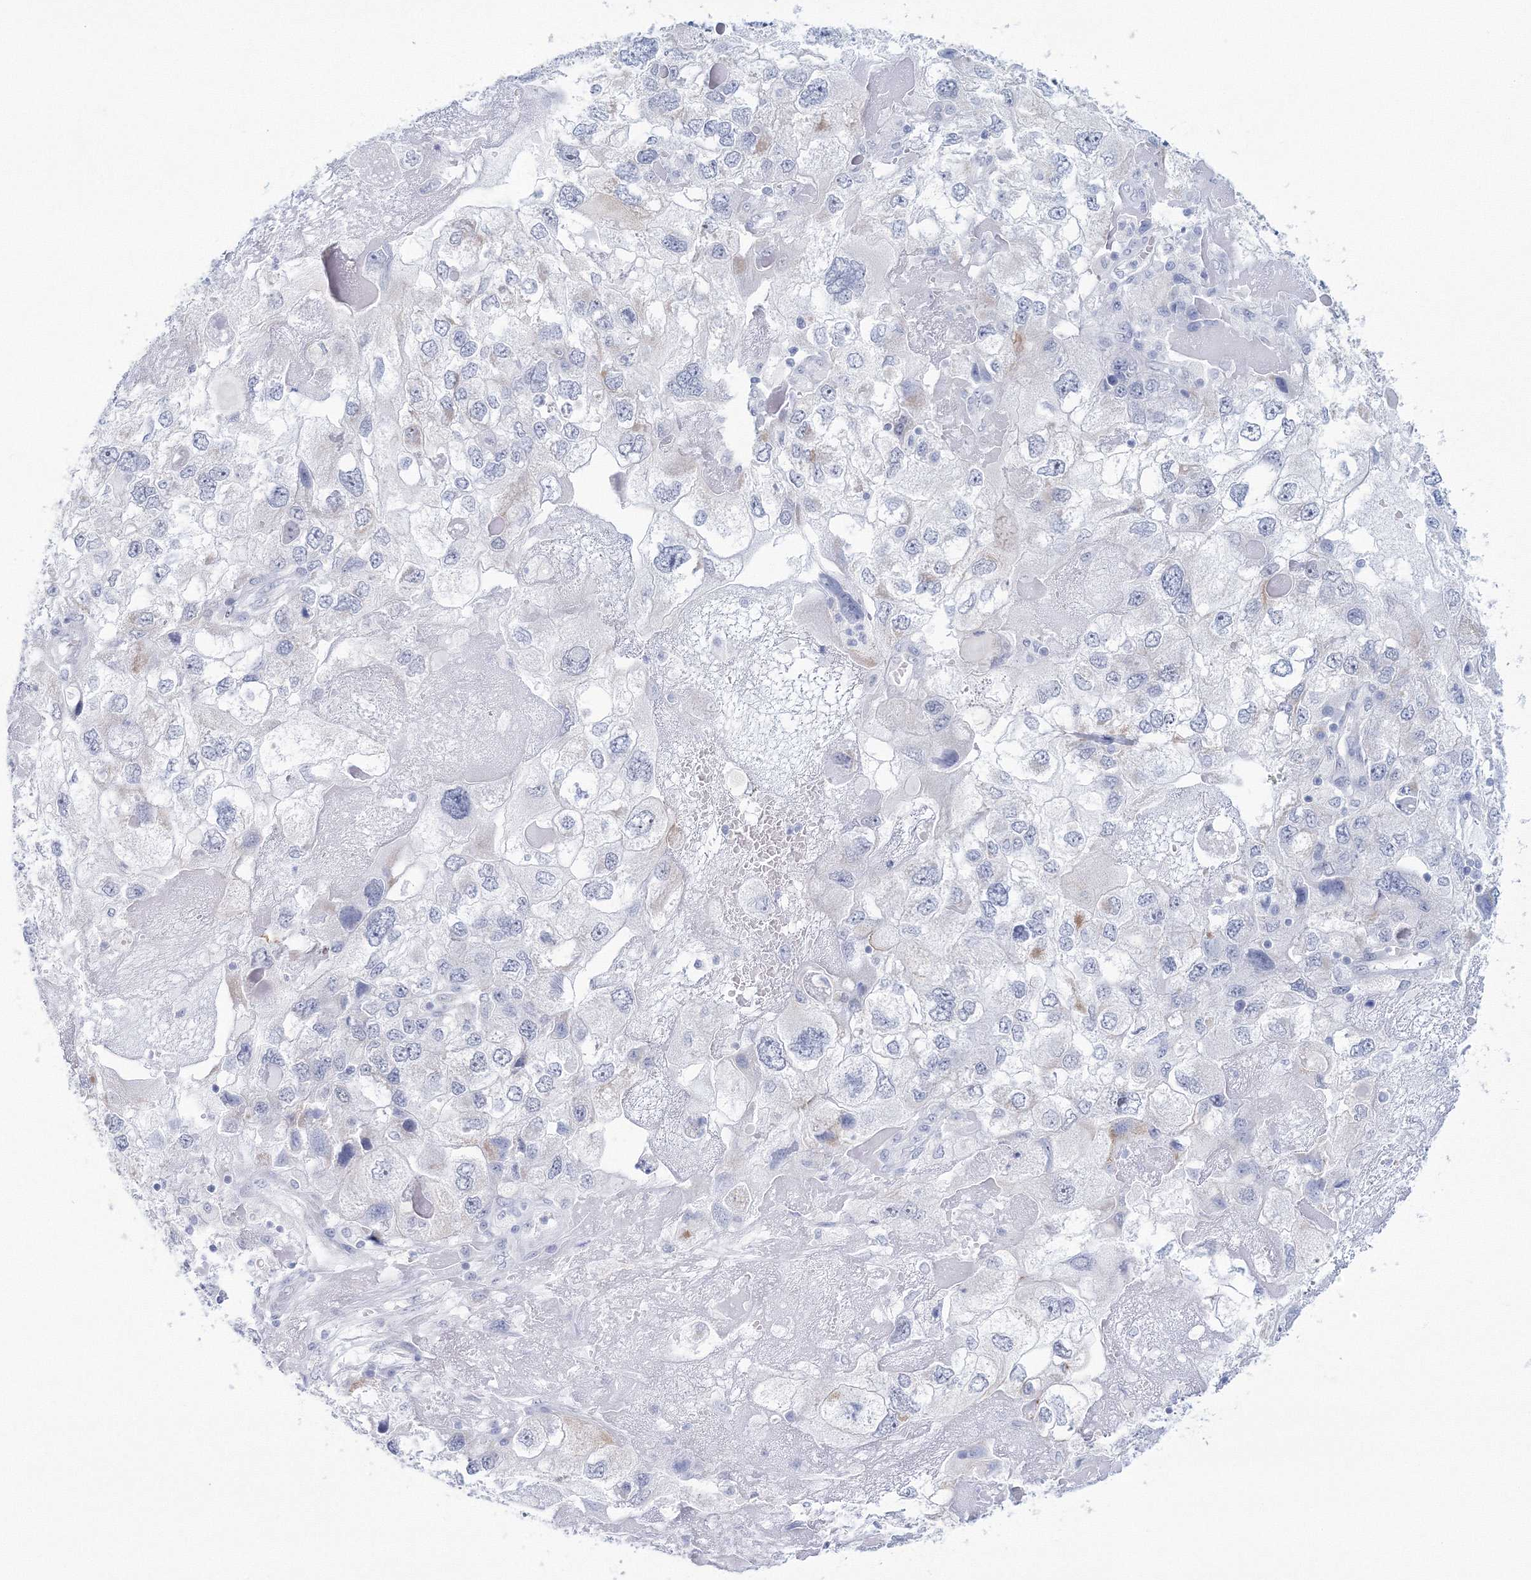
{"staining": {"intensity": "negative", "quantity": "none", "location": "none"}, "tissue": "endometrial cancer", "cell_type": "Tumor cells", "image_type": "cancer", "snomed": [{"axis": "morphology", "description": "Adenocarcinoma, NOS"}, {"axis": "topography", "description": "Endometrium"}], "caption": "IHC image of neoplastic tissue: human endometrial adenocarcinoma stained with DAB (3,3'-diaminobenzidine) displays no significant protein staining in tumor cells.", "gene": "VSIG1", "patient": {"sex": "female", "age": 49}}